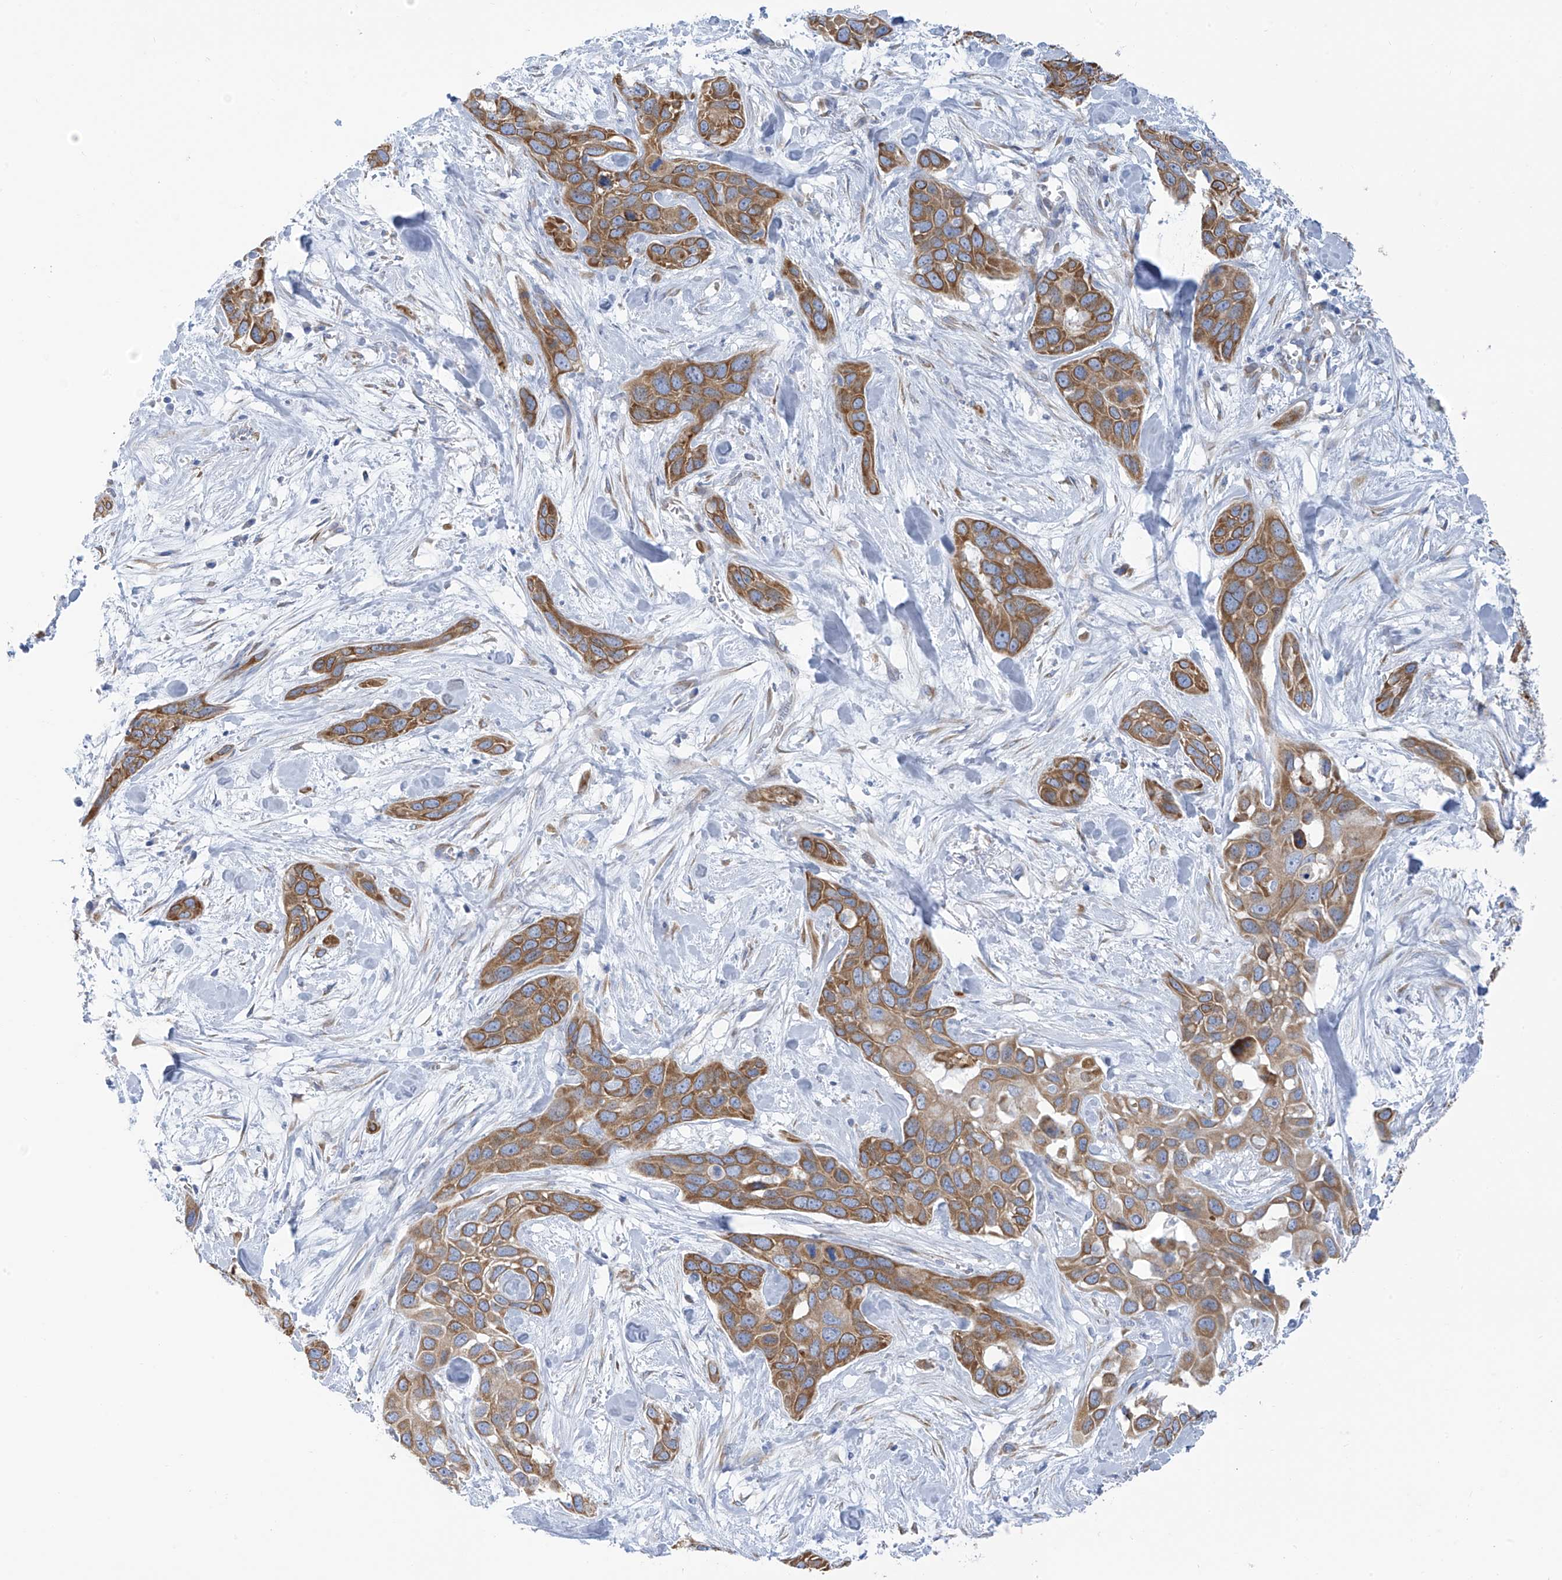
{"staining": {"intensity": "moderate", "quantity": ">75%", "location": "cytoplasmic/membranous"}, "tissue": "pancreatic cancer", "cell_type": "Tumor cells", "image_type": "cancer", "snomed": [{"axis": "morphology", "description": "Adenocarcinoma, NOS"}, {"axis": "topography", "description": "Pancreas"}], "caption": "Pancreatic cancer (adenocarcinoma) tissue reveals moderate cytoplasmic/membranous staining in about >75% of tumor cells, visualized by immunohistochemistry.", "gene": "RCN2", "patient": {"sex": "female", "age": 60}}